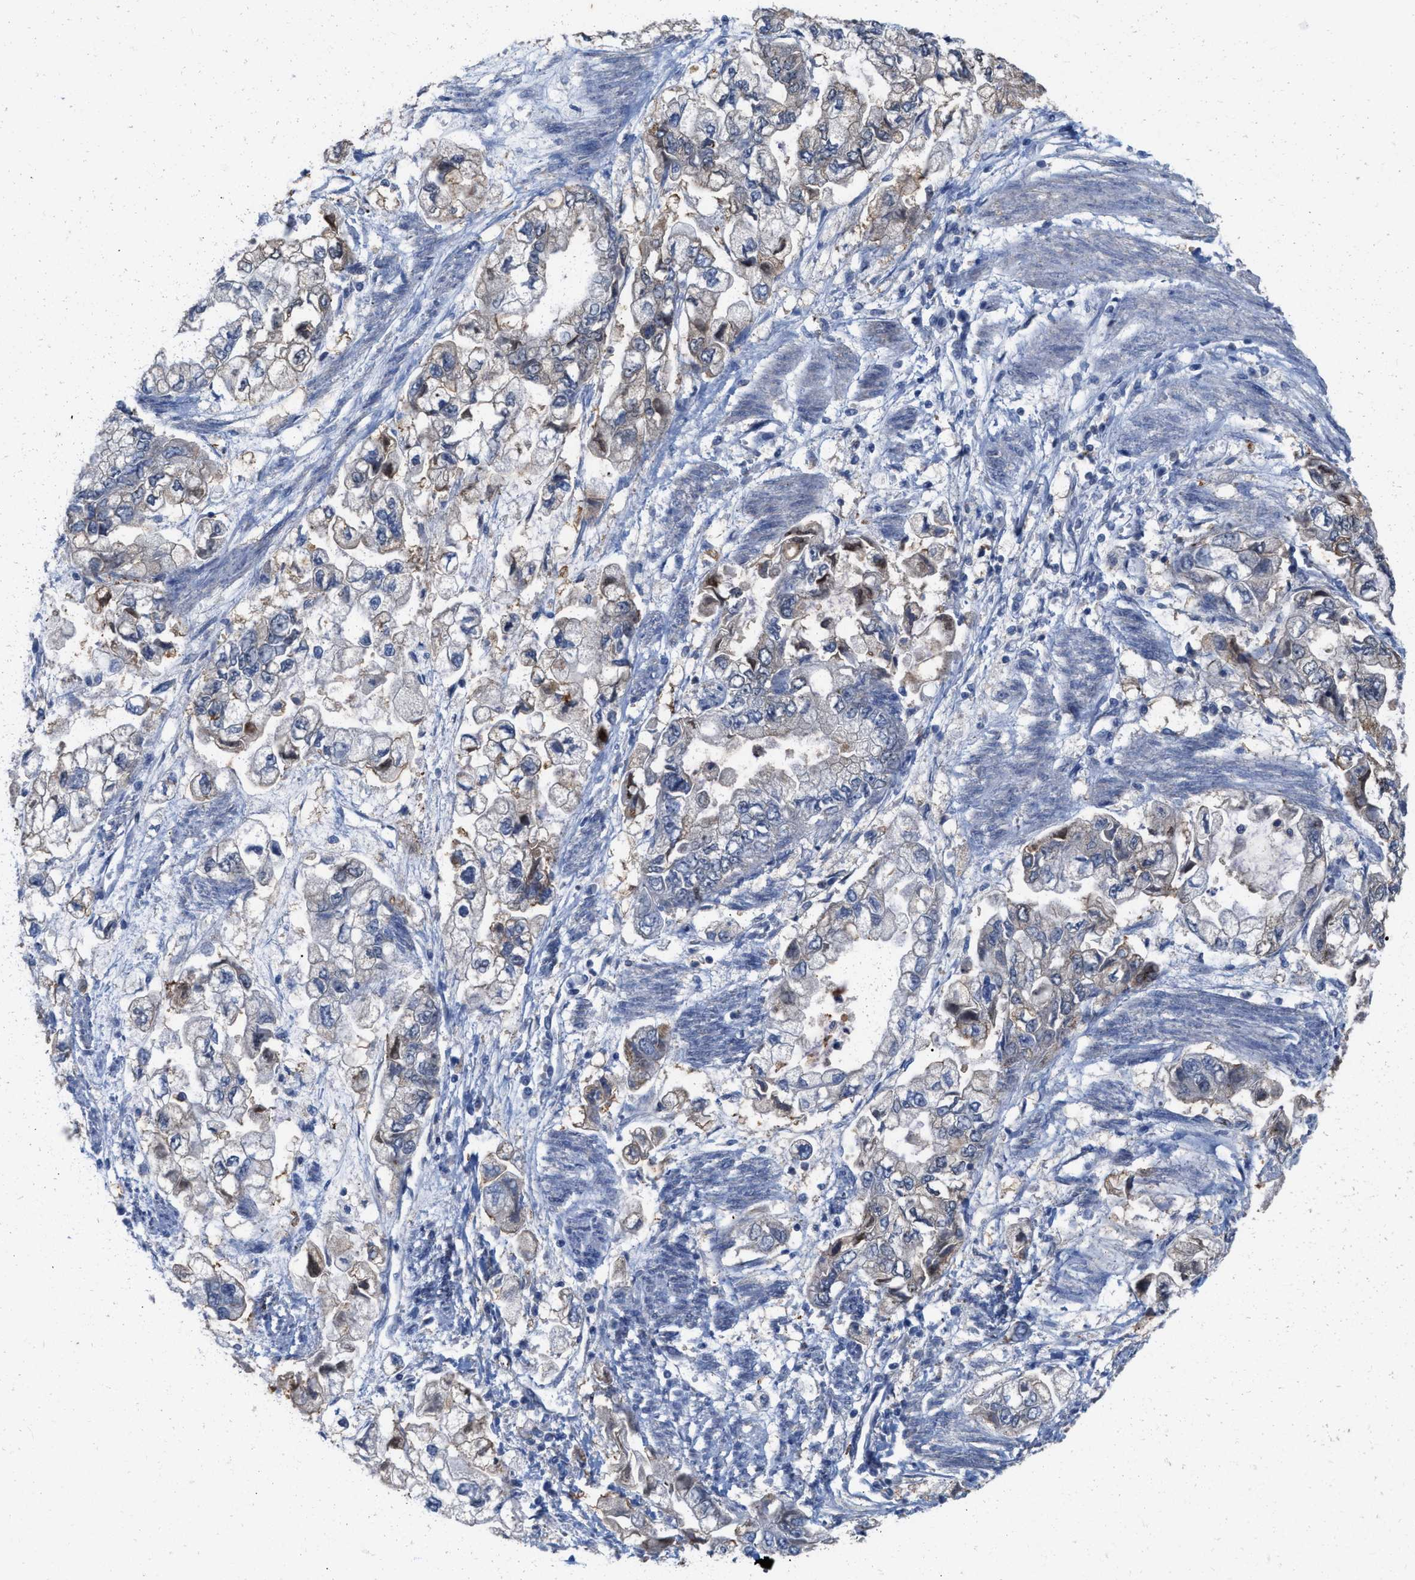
{"staining": {"intensity": "weak", "quantity": "<25%", "location": "cytoplasmic/membranous"}, "tissue": "stomach cancer", "cell_type": "Tumor cells", "image_type": "cancer", "snomed": [{"axis": "morphology", "description": "Normal tissue, NOS"}, {"axis": "morphology", "description": "Adenocarcinoma, NOS"}, {"axis": "topography", "description": "Stomach"}], "caption": "Immunohistochemistry micrograph of neoplastic tissue: human stomach cancer (adenocarcinoma) stained with DAB demonstrates no significant protein positivity in tumor cells.", "gene": "BAIAP2L1", "patient": {"sex": "male", "age": 62}}